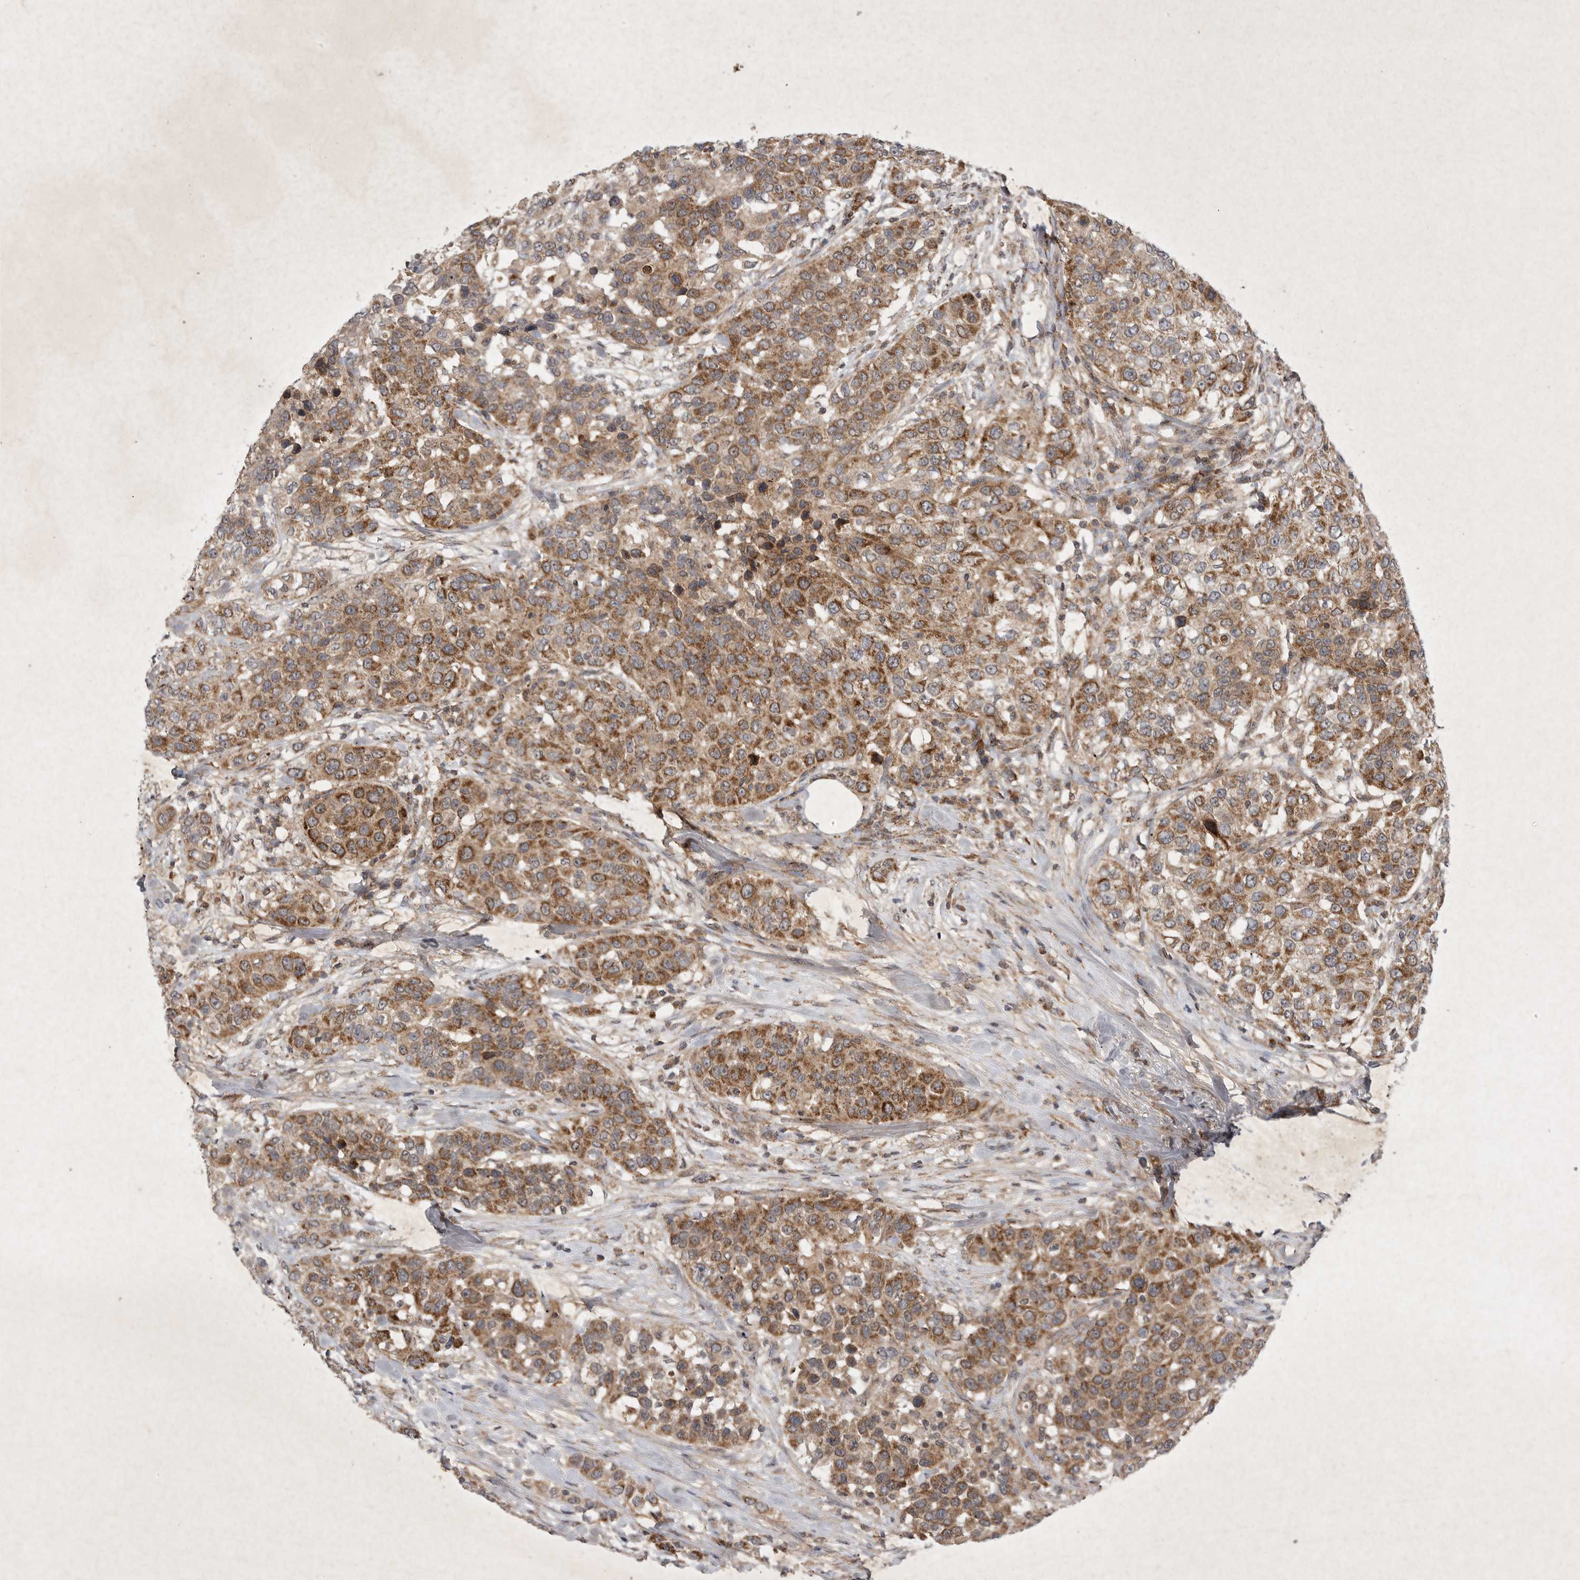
{"staining": {"intensity": "strong", "quantity": ">75%", "location": "cytoplasmic/membranous"}, "tissue": "urothelial cancer", "cell_type": "Tumor cells", "image_type": "cancer", "snomed": [{"axis": "morphology", "description": "Urothelial carcinoma, High grade"}, {"axis": "topography", "description": "Urinary bladder"}], "caption": "This is a micrograph of immunohistochemistry (IHC) staining of urothelial cancer, which shows strong expression in the cytoplasmic/membranous of tumor cells.", "gene": "DDR1", "patient": {"sex": "female", "age": 80}}